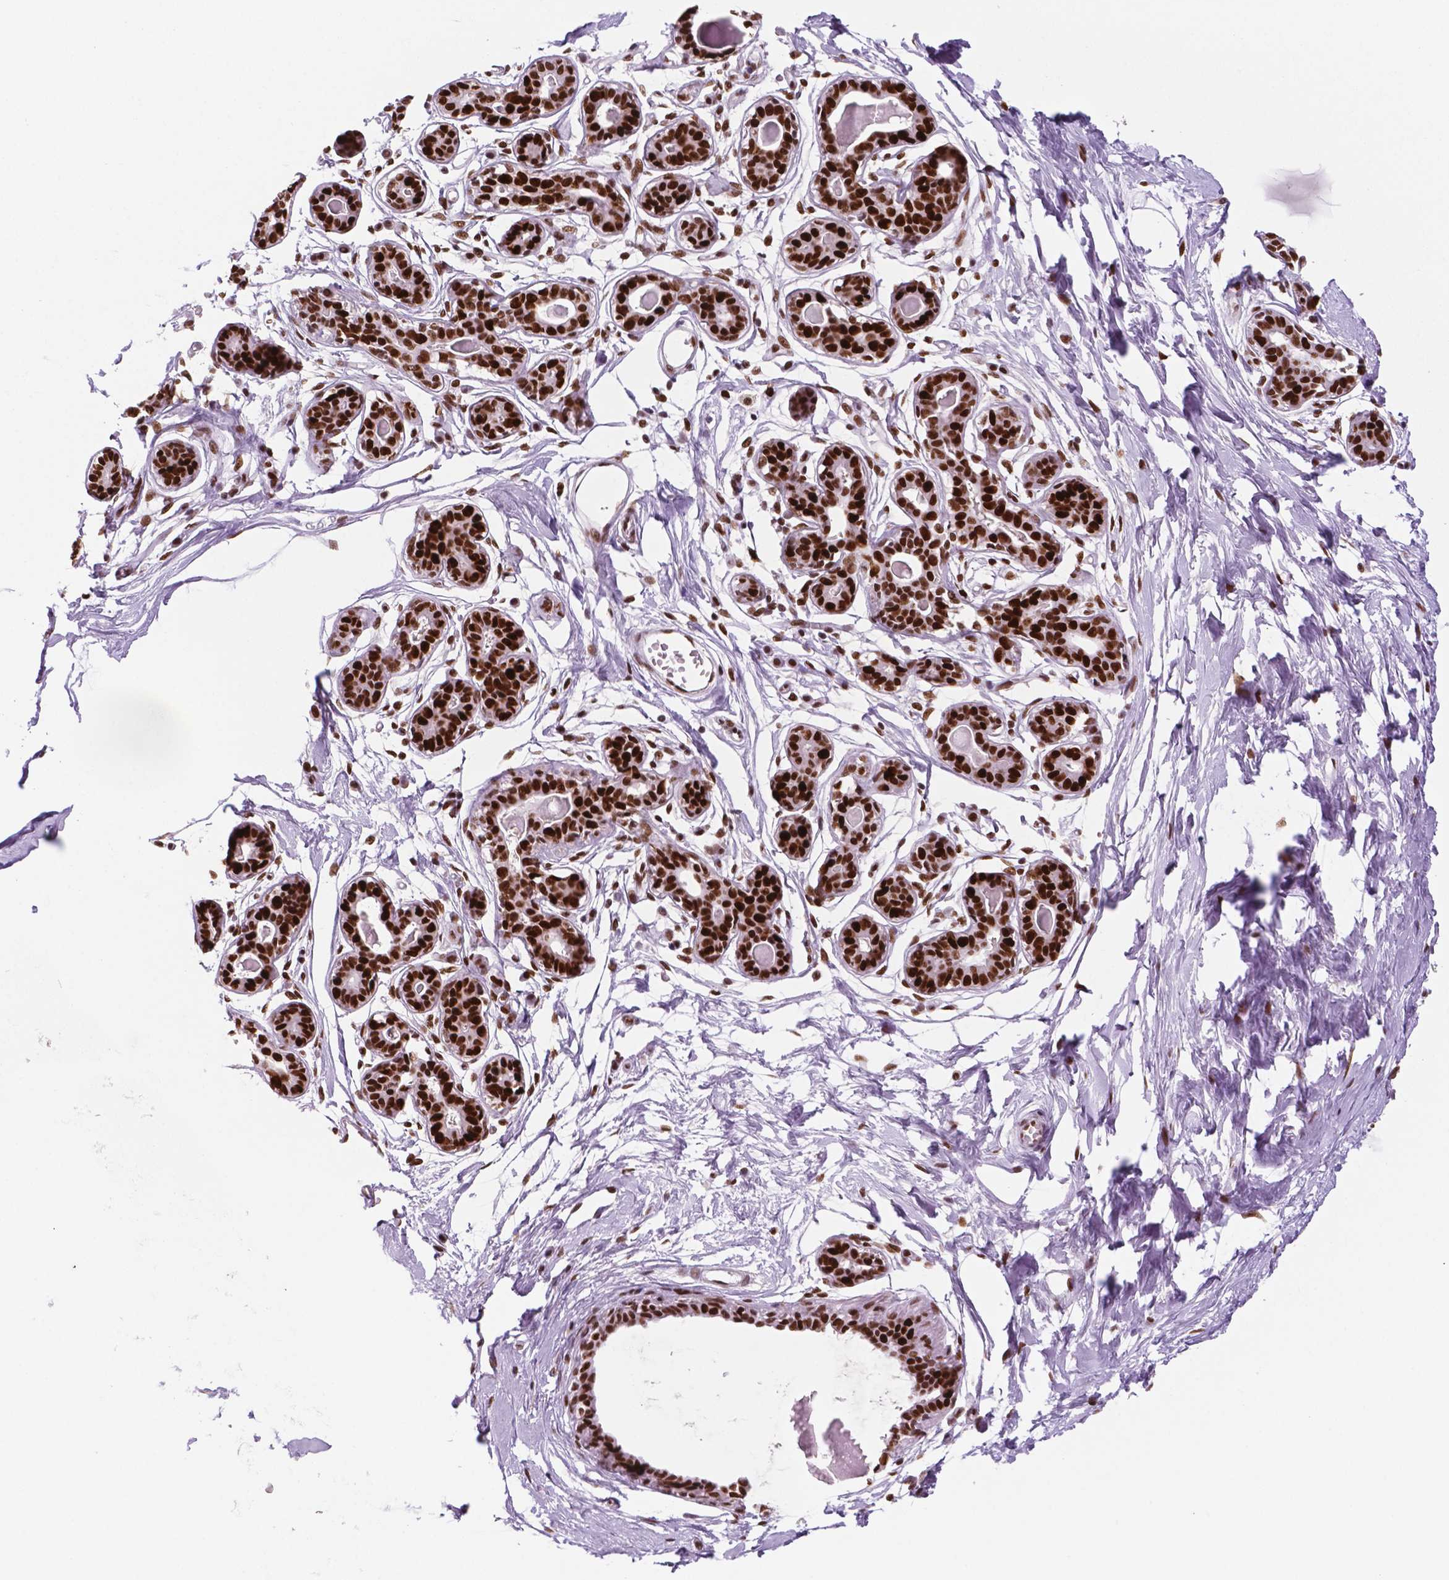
{"staining": {"intensity": "negative", "quantity": "none", "location": "none"}, "tissue": "breast", "cell_type": "Adipocytes", "image_type": "normal", "snomed": [{"axis": "morphology", "description": "Normal tissue, NOS"}, {"axis": "topography", "description": "Breast"}], "caption": "The photomicrograph reveals no staining of adipocytes in unremarkable breast. (DAB (3,3'-diaminobenzidine) immunohistochemistry with hematoxylin counter stain).", "gene": "MSH6", "patient": {"sex": "female", "age": 45}}